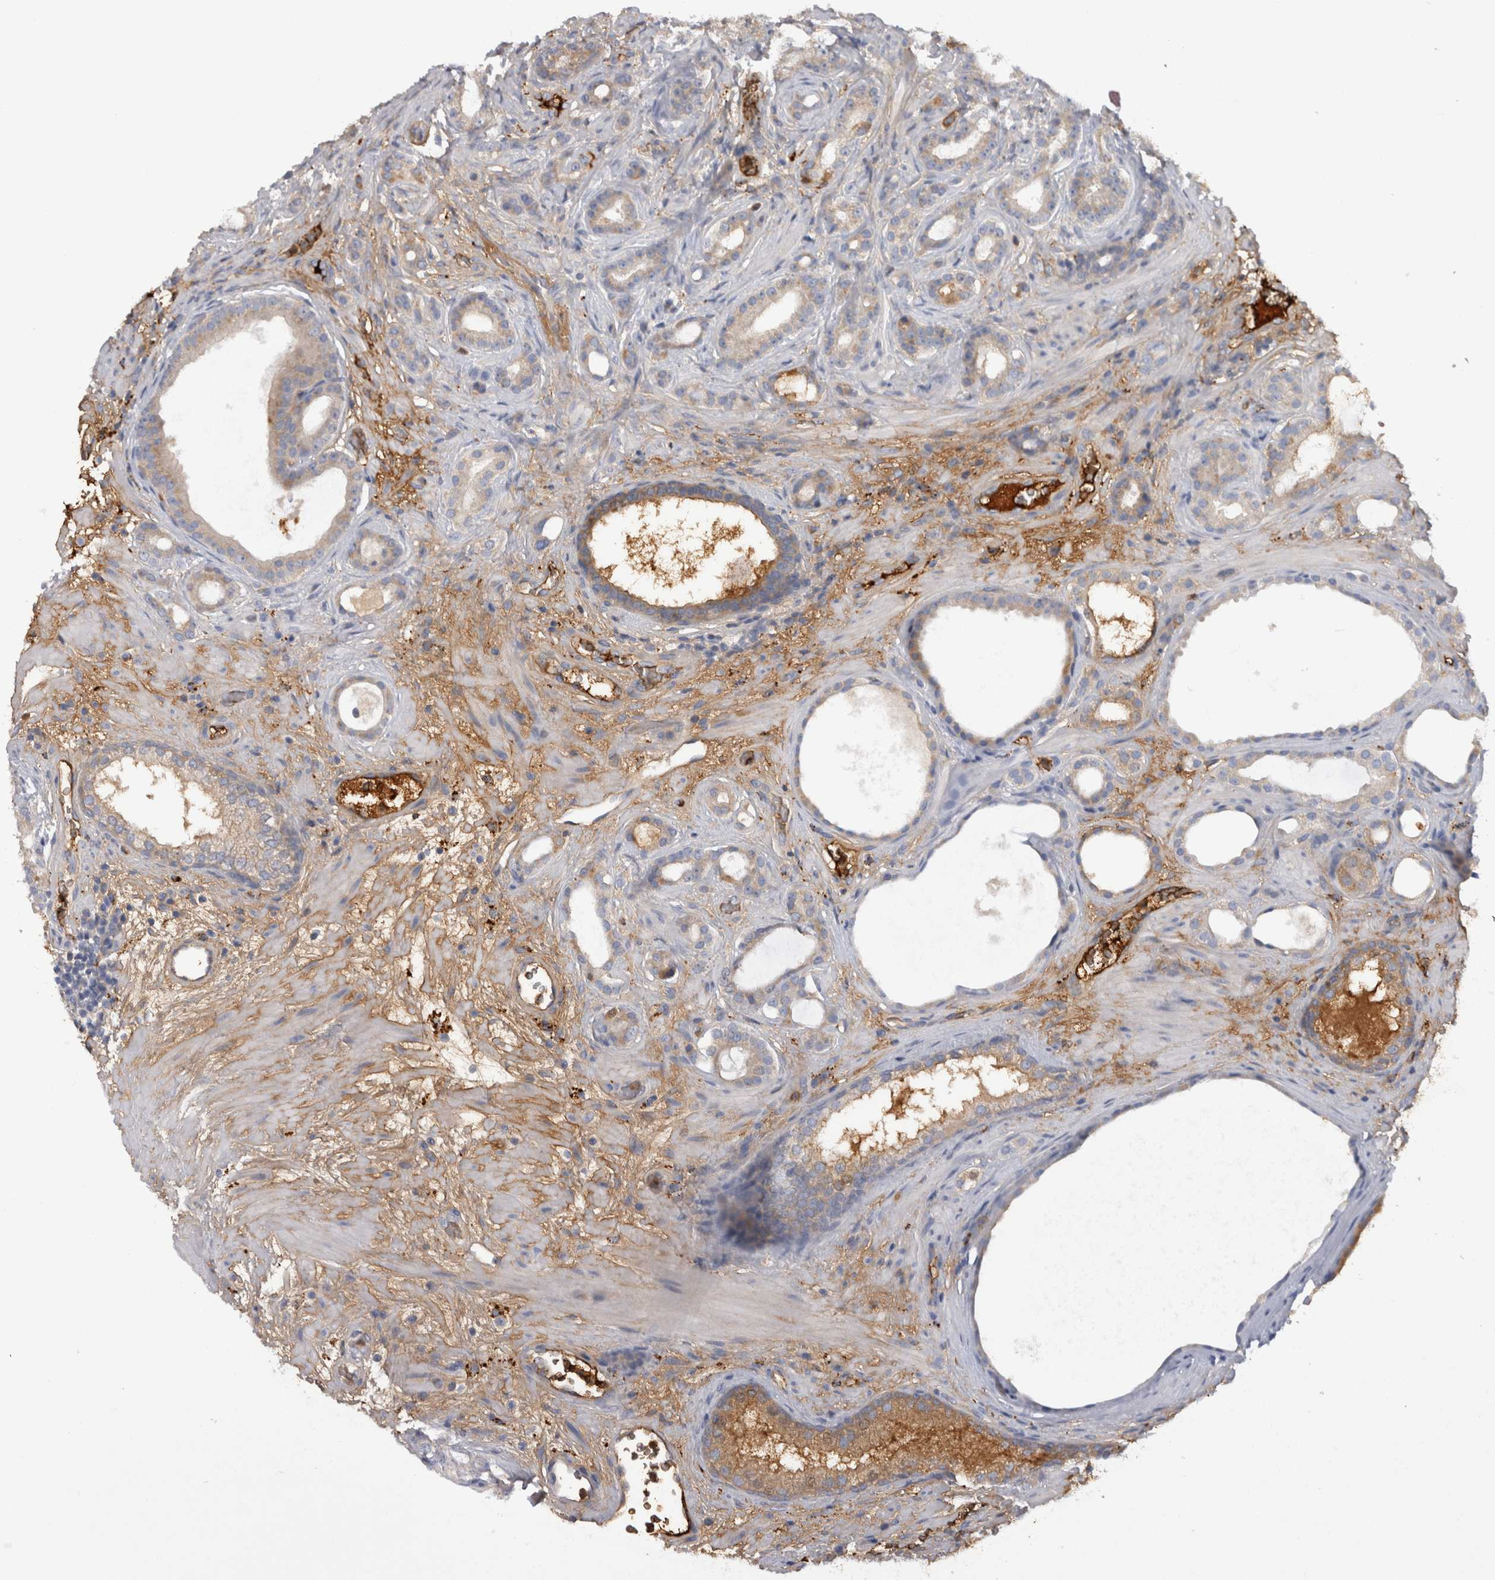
{"staining": {"intensity": "moderate", "quantity": "25%-75%", "location": "cytoplasmic/membranous"}, "tissue": "prostate cancer", "cell_type": "Tumor cells", "image_type": "cancer", "snomed": [{"axis": "morphology", "description": "Adenocarcinoma, High grade"}, {"axis": "topography", "description": "Prostate"}], "caption": "This image shows immunohistochemistry (IHC) staining of high-grade adenocarcinoma (prostate), with medium moderate cytoplasmic/membranous staining in approximately 25%-75% of tumor cells.", "gene": "TBCE", "patient": {"sex": "male", "age": 60}}